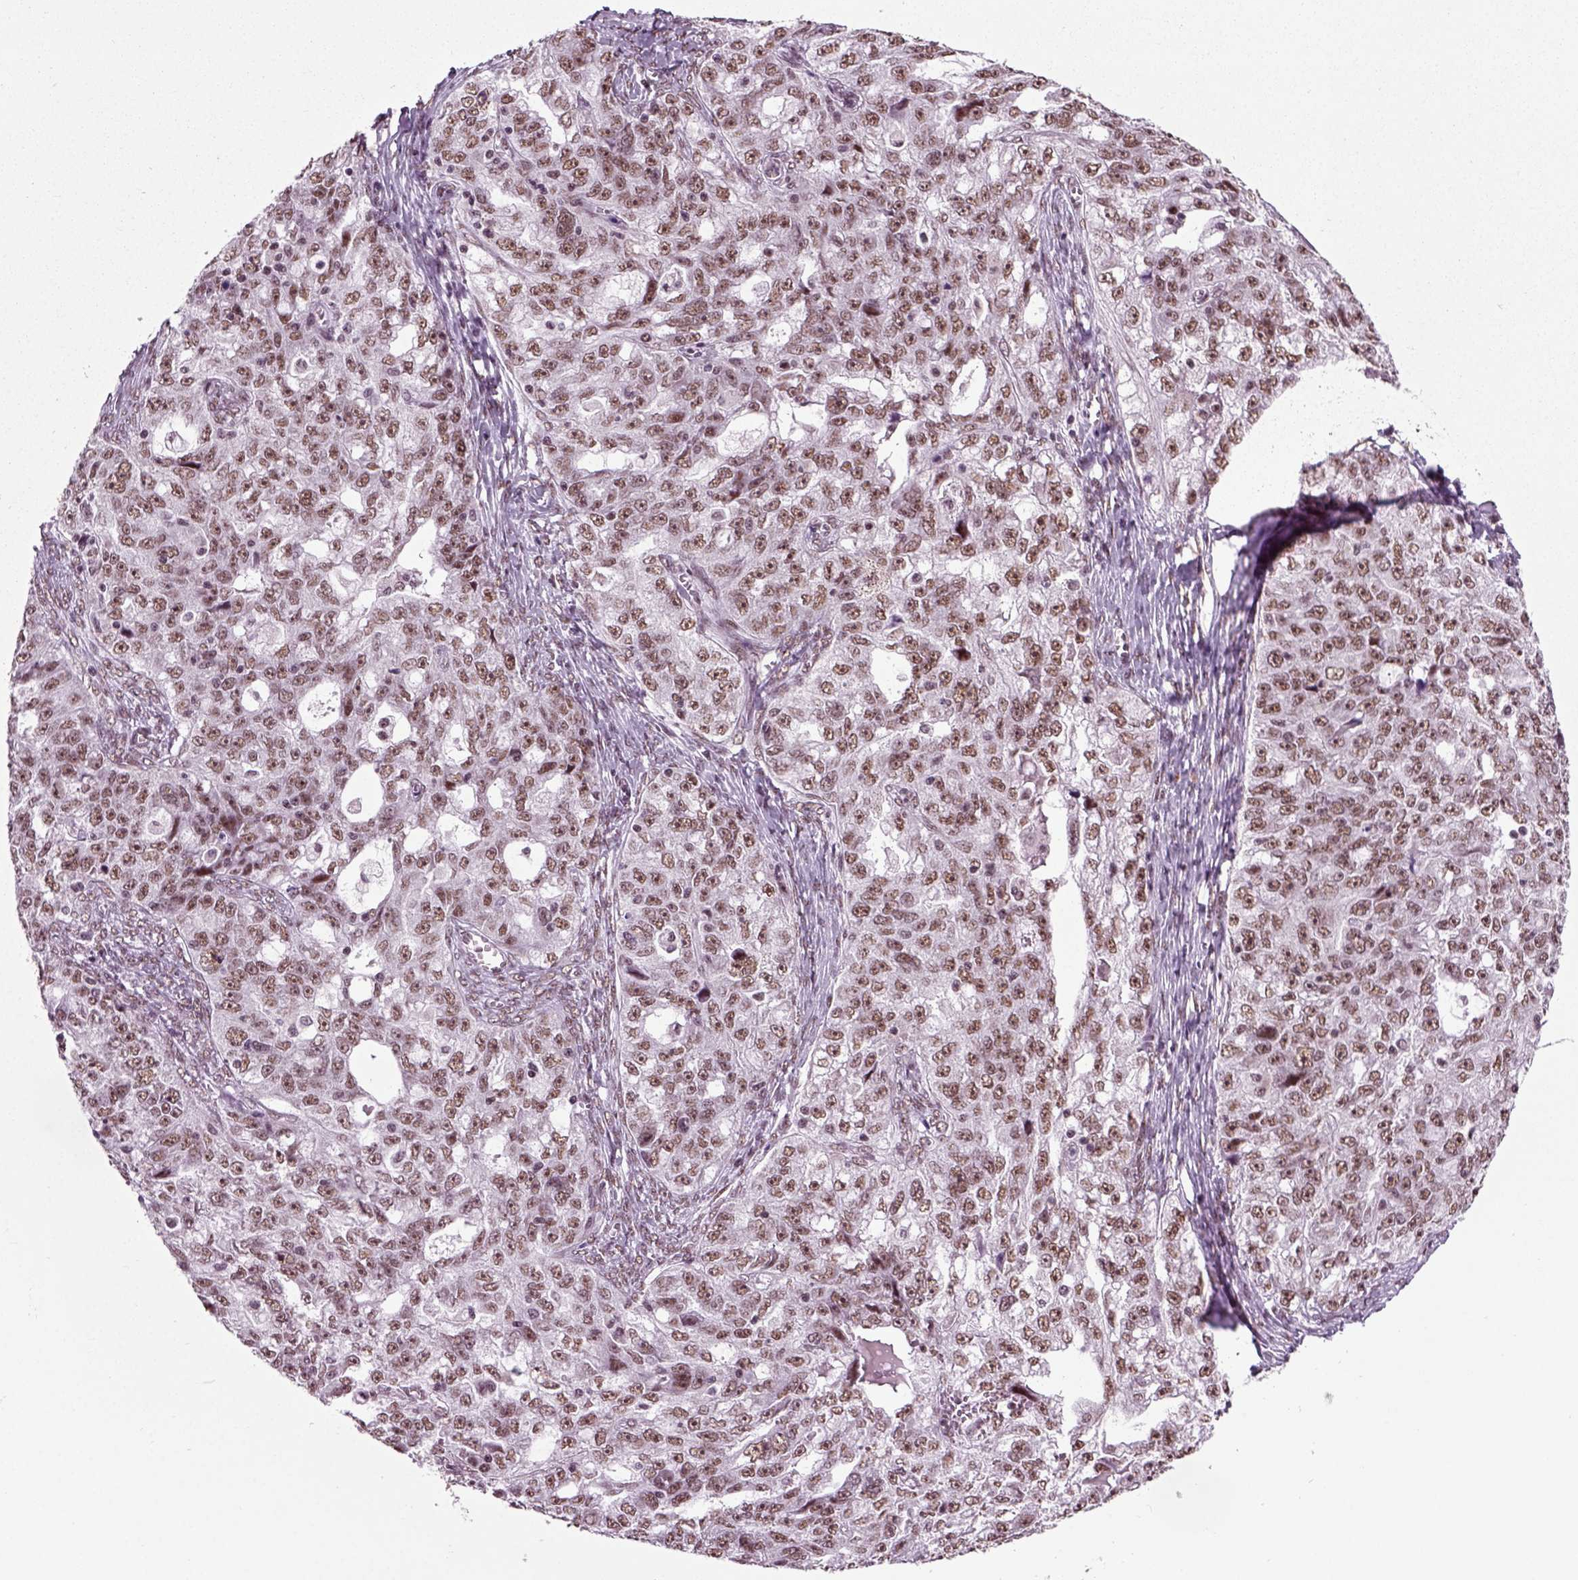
{"staining": {"intensity": "weak", "quantity": ">75%", "location": "nuclear"}, "tissue": "ovarian cancer", "cell_type": "Tumor cells", "image_type": "cancer", "snomed": [{"axis": "morphology", "description": "Cystadenocarcinoma, serous, NOS"}, {"axis": "topography", "description": "Ovary"}], "caption": "A micrograph showing weak nuclear staining in about >75% of tumor cells in serous cystadenocarcinoma (ovarian), as visualized by brown immunohistochemical staining.", "gene": "RCOR3", "patient": {"sex": "female", "age": 51}}